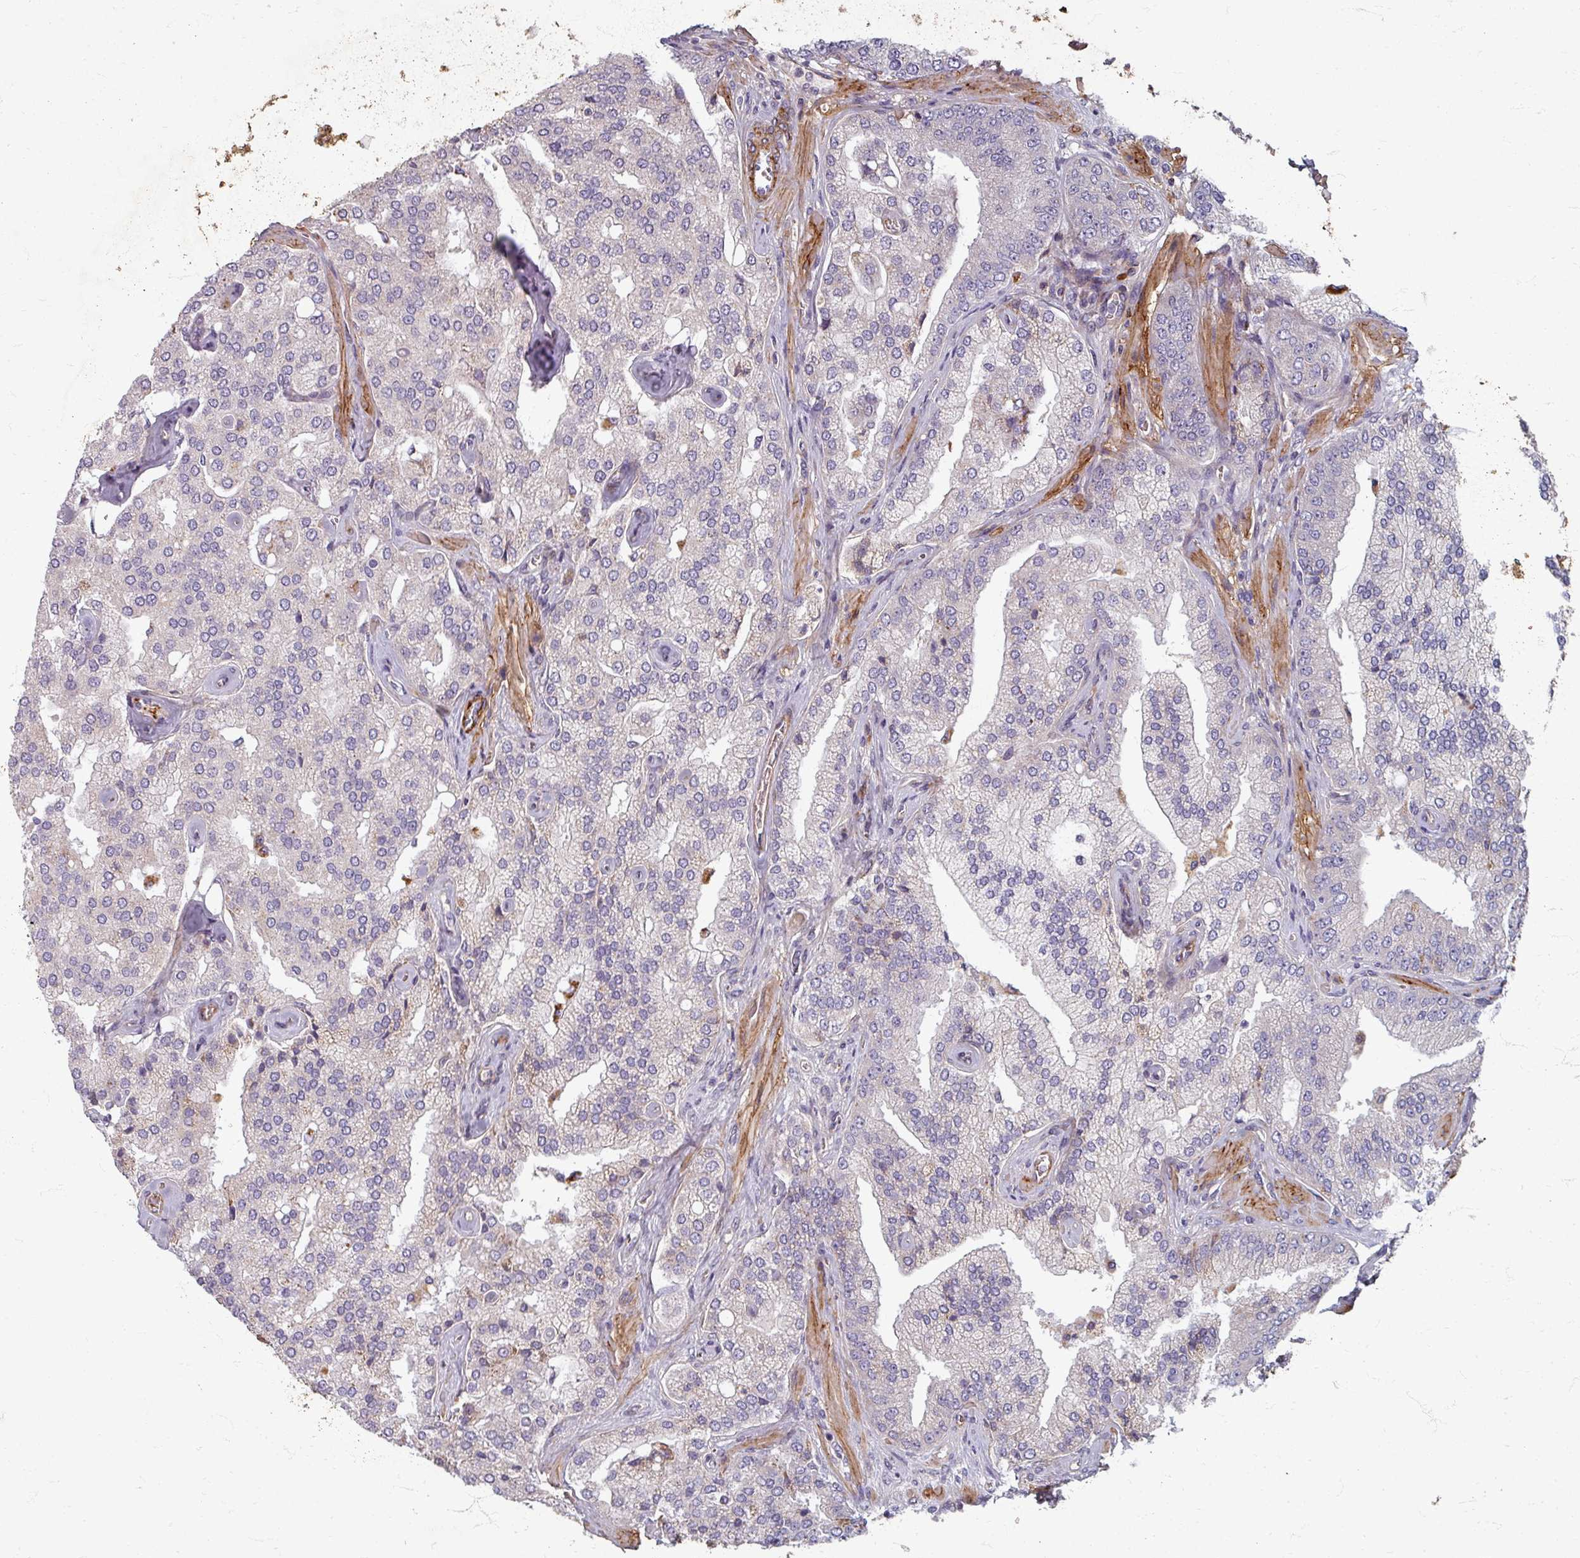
{"staining": {"intensity": "negative", "quantity": "none", "location": "none"}, "tissue": "prostate cancer", "cell_type": "Tumor cells", "image_type": "cancer", "snomed": [{"axis": "morphology", "description": "Adenocarcinoma, High grade"}, {"axis": "topography", "description": "Prostate"}], "caption": "This is an immunohistochemistry (IHC) histopathology image of human prostate high-grade adenocarcinoma. There is no positivity in tumor cells.", "gene": "GABARAPL1", "patient": {"sex": "male", "age": 68}}